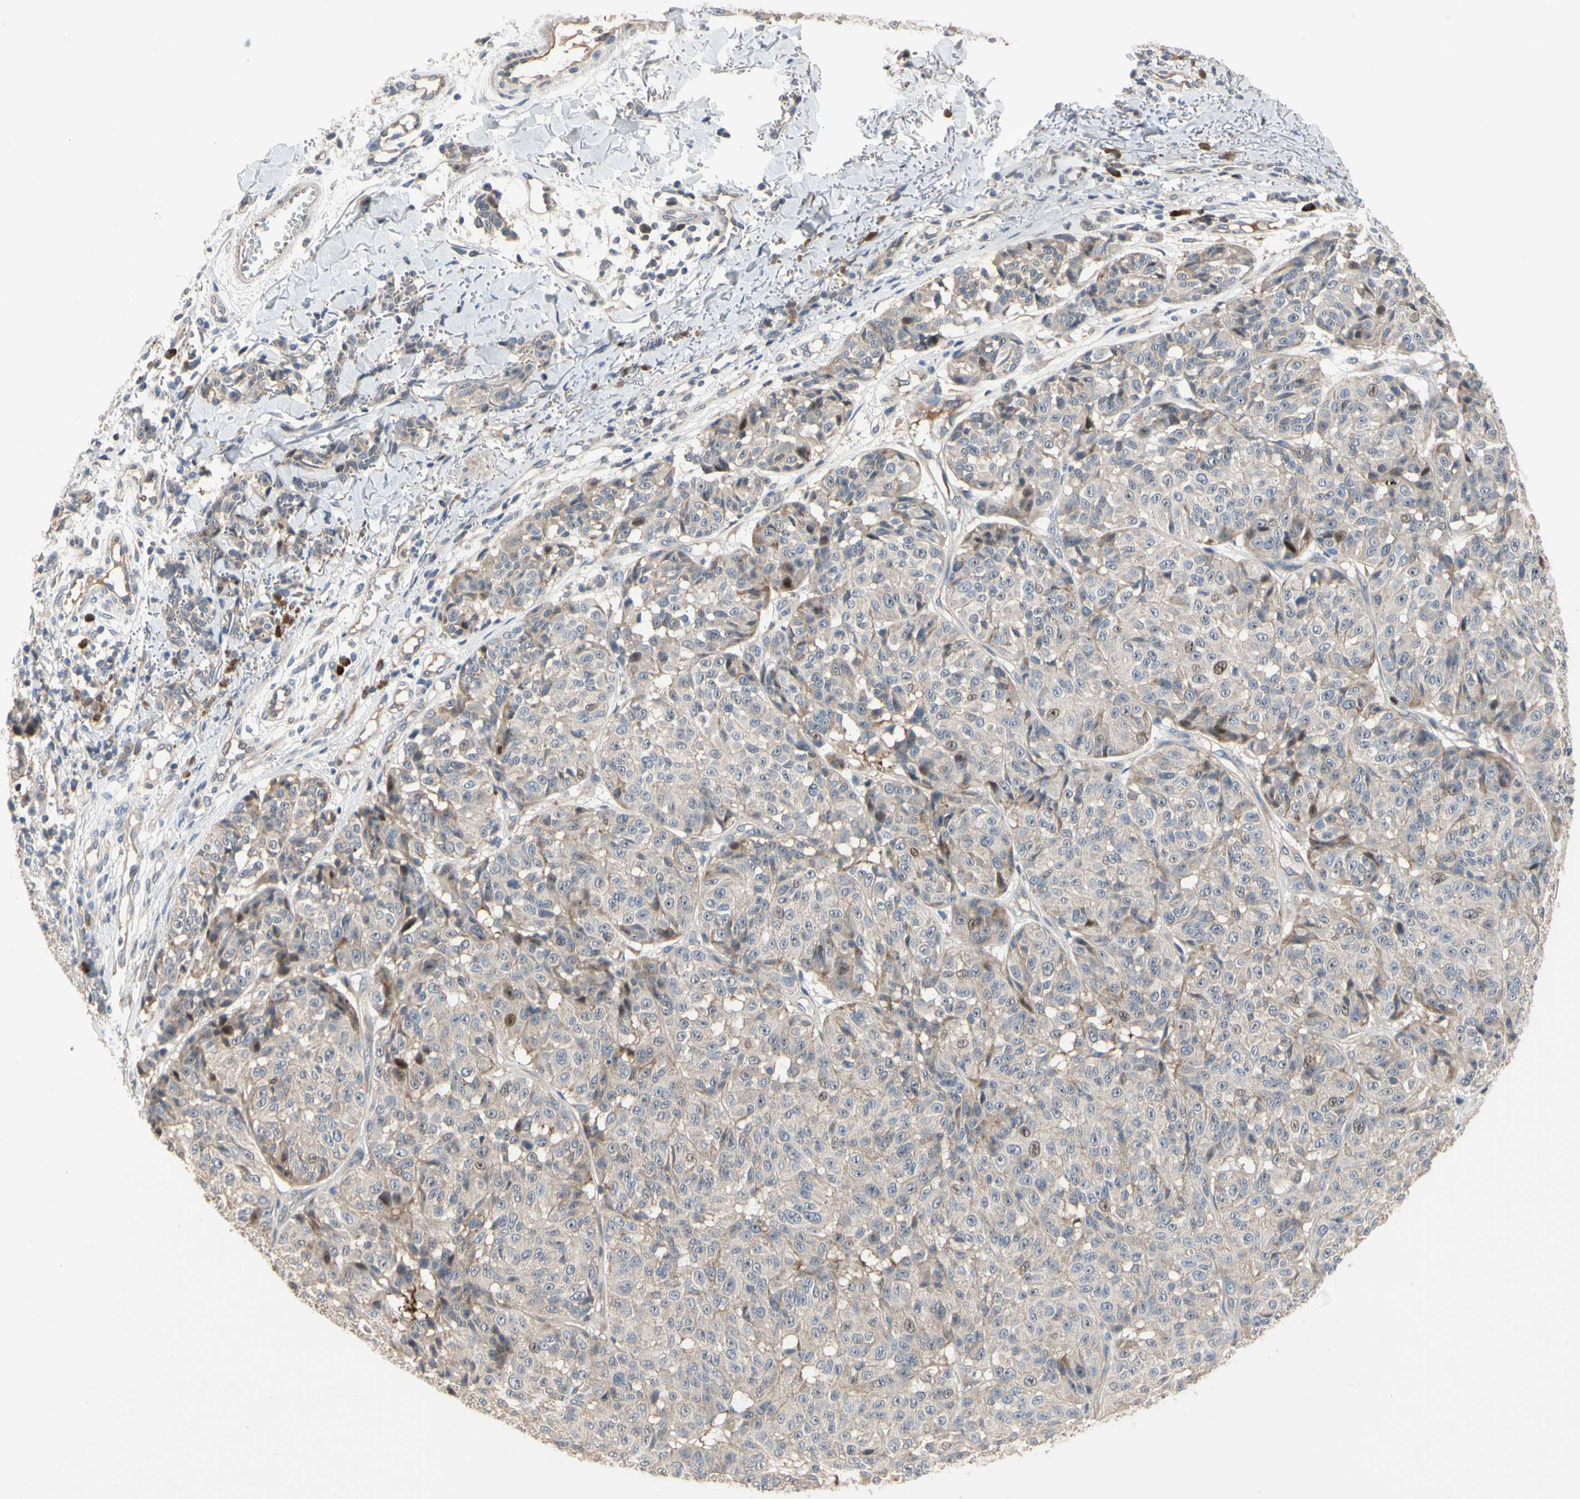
{"staining": {"intensity": "weak", "quantity": "25%-75%", "location": "cytoplasmic/membranous"}, "tissue": "melanoma", "cell_type": "Tumor cells", "image_type": "cancer", "snomed": [{"axis": "morphology", "description": "Malignant melanoma, NOS"}, {"axis": "topography", "description": "Skin"}], "caption": "Tumor cells reveal weak cytoplasmic/membranous expression in about 25%-75% of cells in malignant melanoma.", "gene": "HMGCR", "patient": {"sex": "female", "age": 46}}